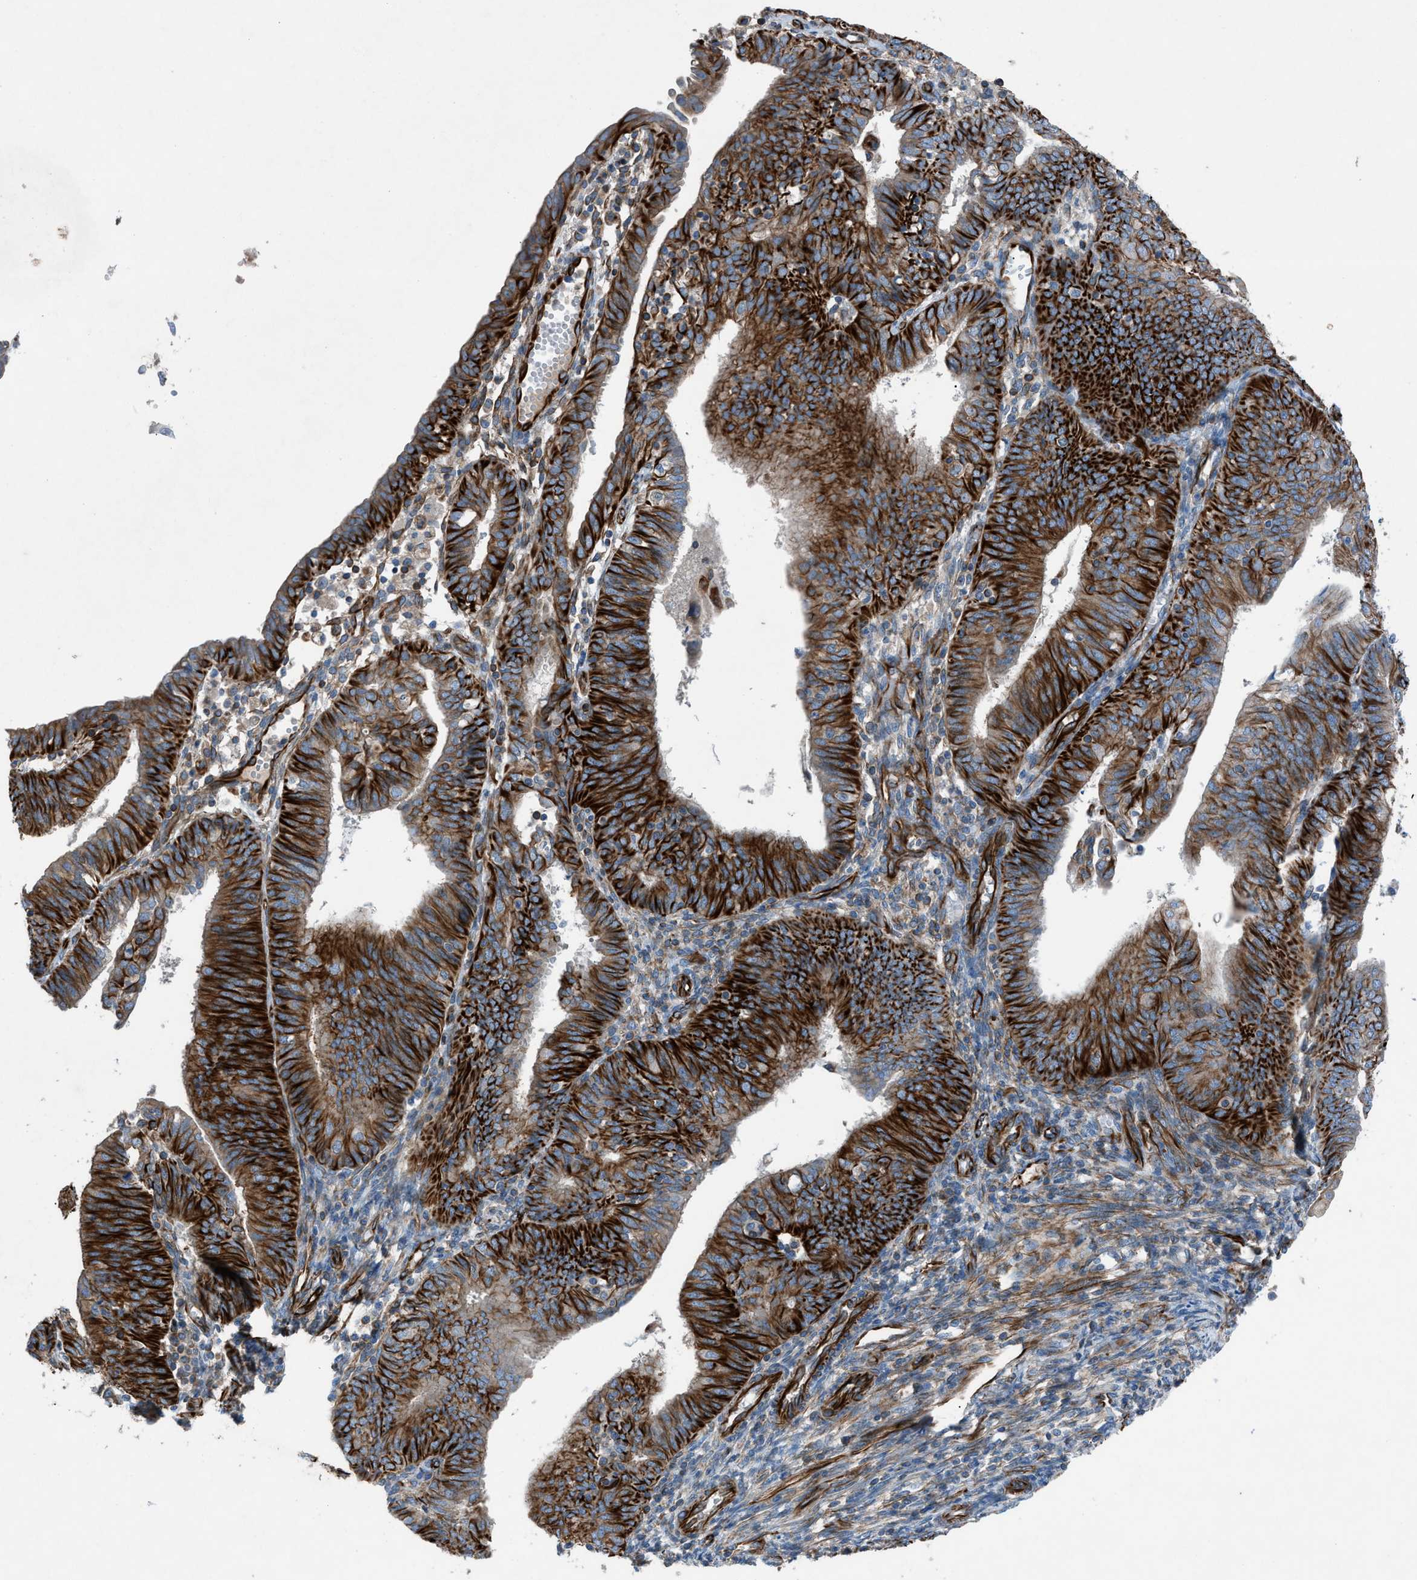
{"staining": {"intensity": "strong", "quantity": ">75%", "location": "cytoplasmic/membranous"}, "tissue": "endometrial cancer", "cell_type": "Tumor cells", "image_type": "cancer", "snomed": [{"axis": "morphology", "description": "Adenocarcinoma, NOS"}, {"axis": "topography", "description": "Endometrium"}], "caption": "Adenocarcinoma (endometrial) tissue displays strong cytoplasmic/membranous positivity in about >75% of tumor cells", "gene": "CABP7", "patient": {"sex": "female", "age": 58}}